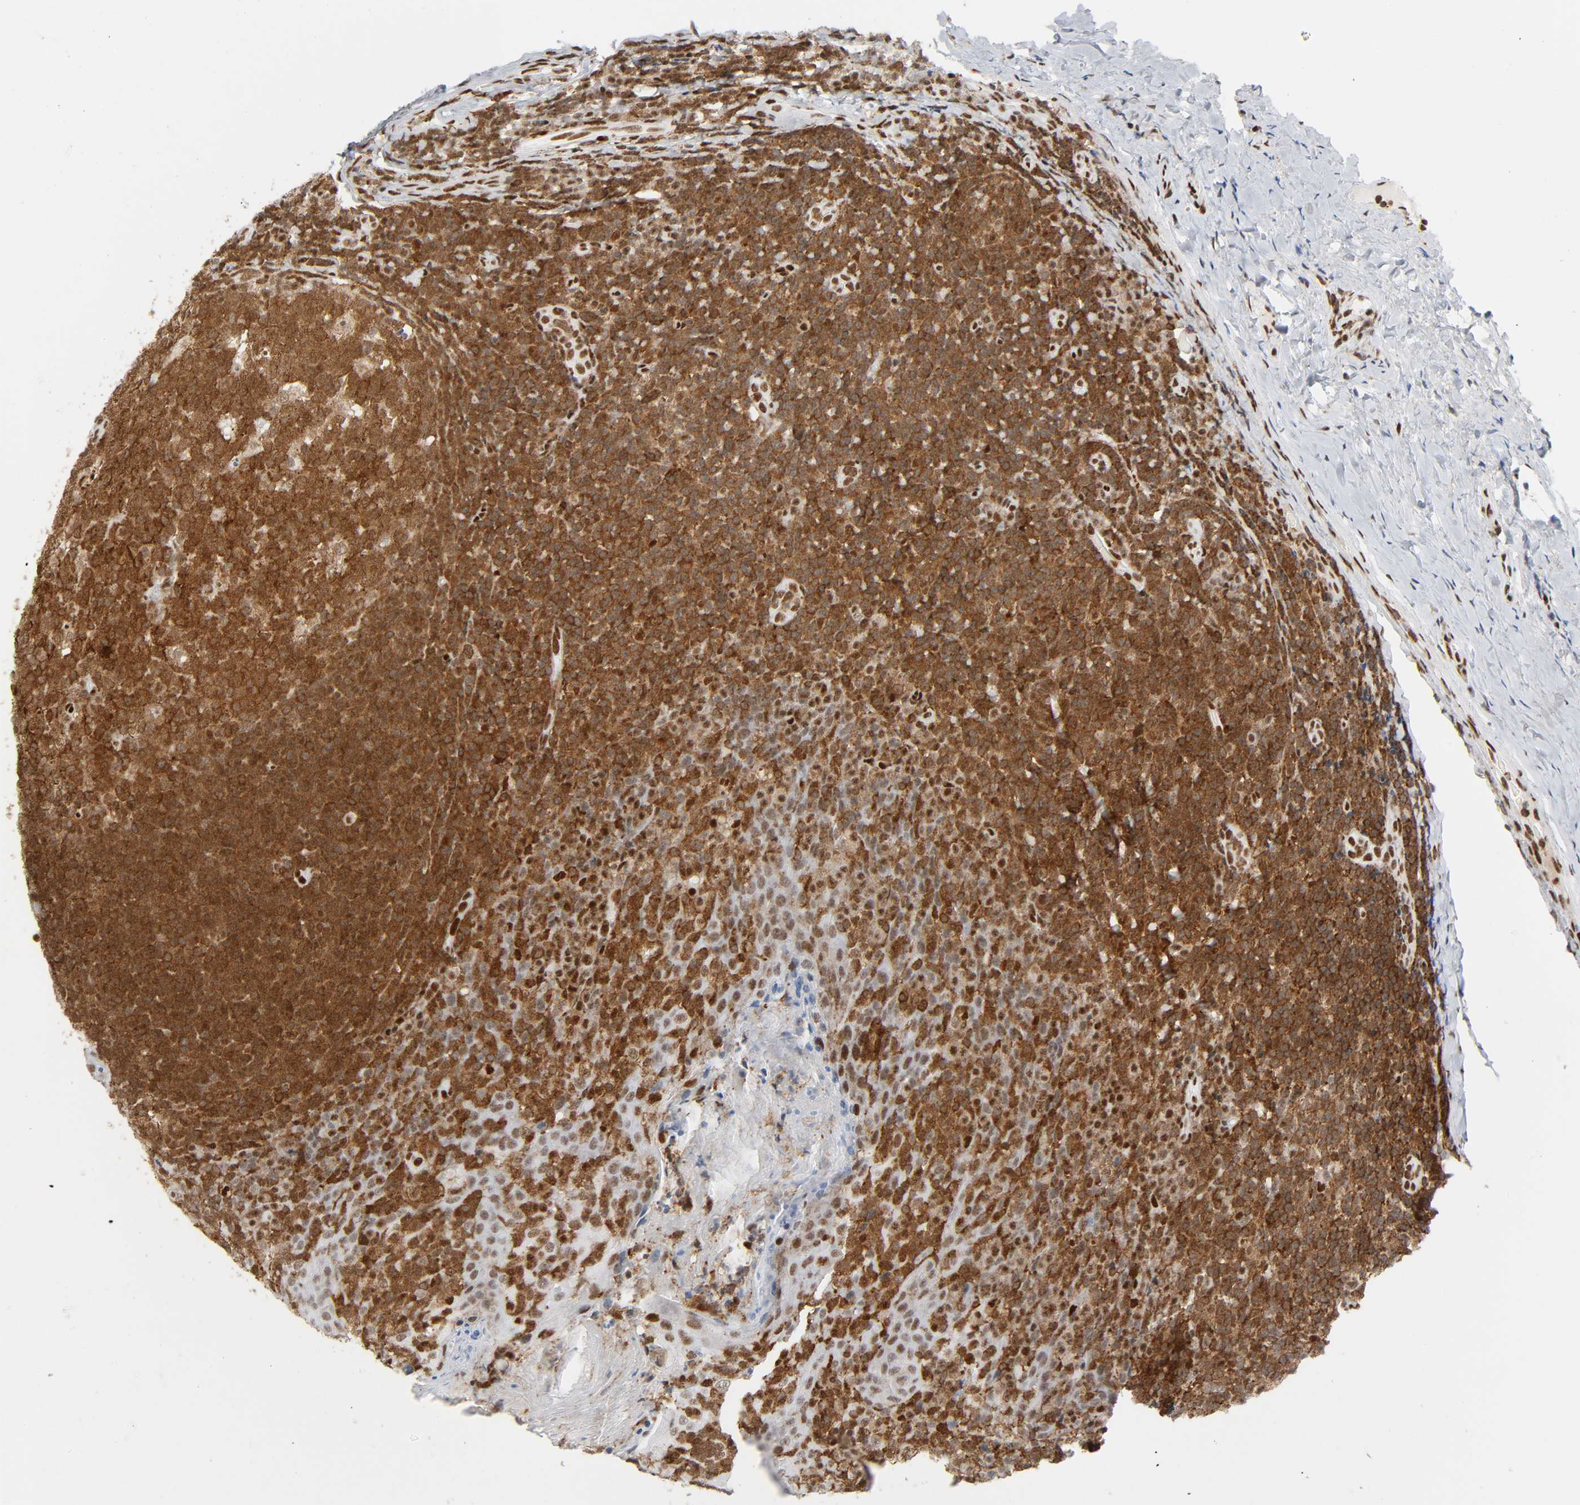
{"staining": {"intensity": "strong", "quantity": ">75%", "location": "cytoplasmic/membranous,nuclear"}, "tissue": "tonsil", "cell_type": "Germinal center cells", "image_type": "normal", "snomed": [{"axis": "morphology", "description": "Normal tissue, NOS"}, {"axis": "topography", "description": "Tonsil"}], "caption": "This micrograph shows unremarkable tonsil stained with immunohistochemistry to label a protein in brown. The cytoplasmic/membranous,nuclear of germinal center cells show strong positivity for the protein. Nuclei are counter-stained blue.", "gene": "WAS", "patient": {"sex": "male", "age": 31}}